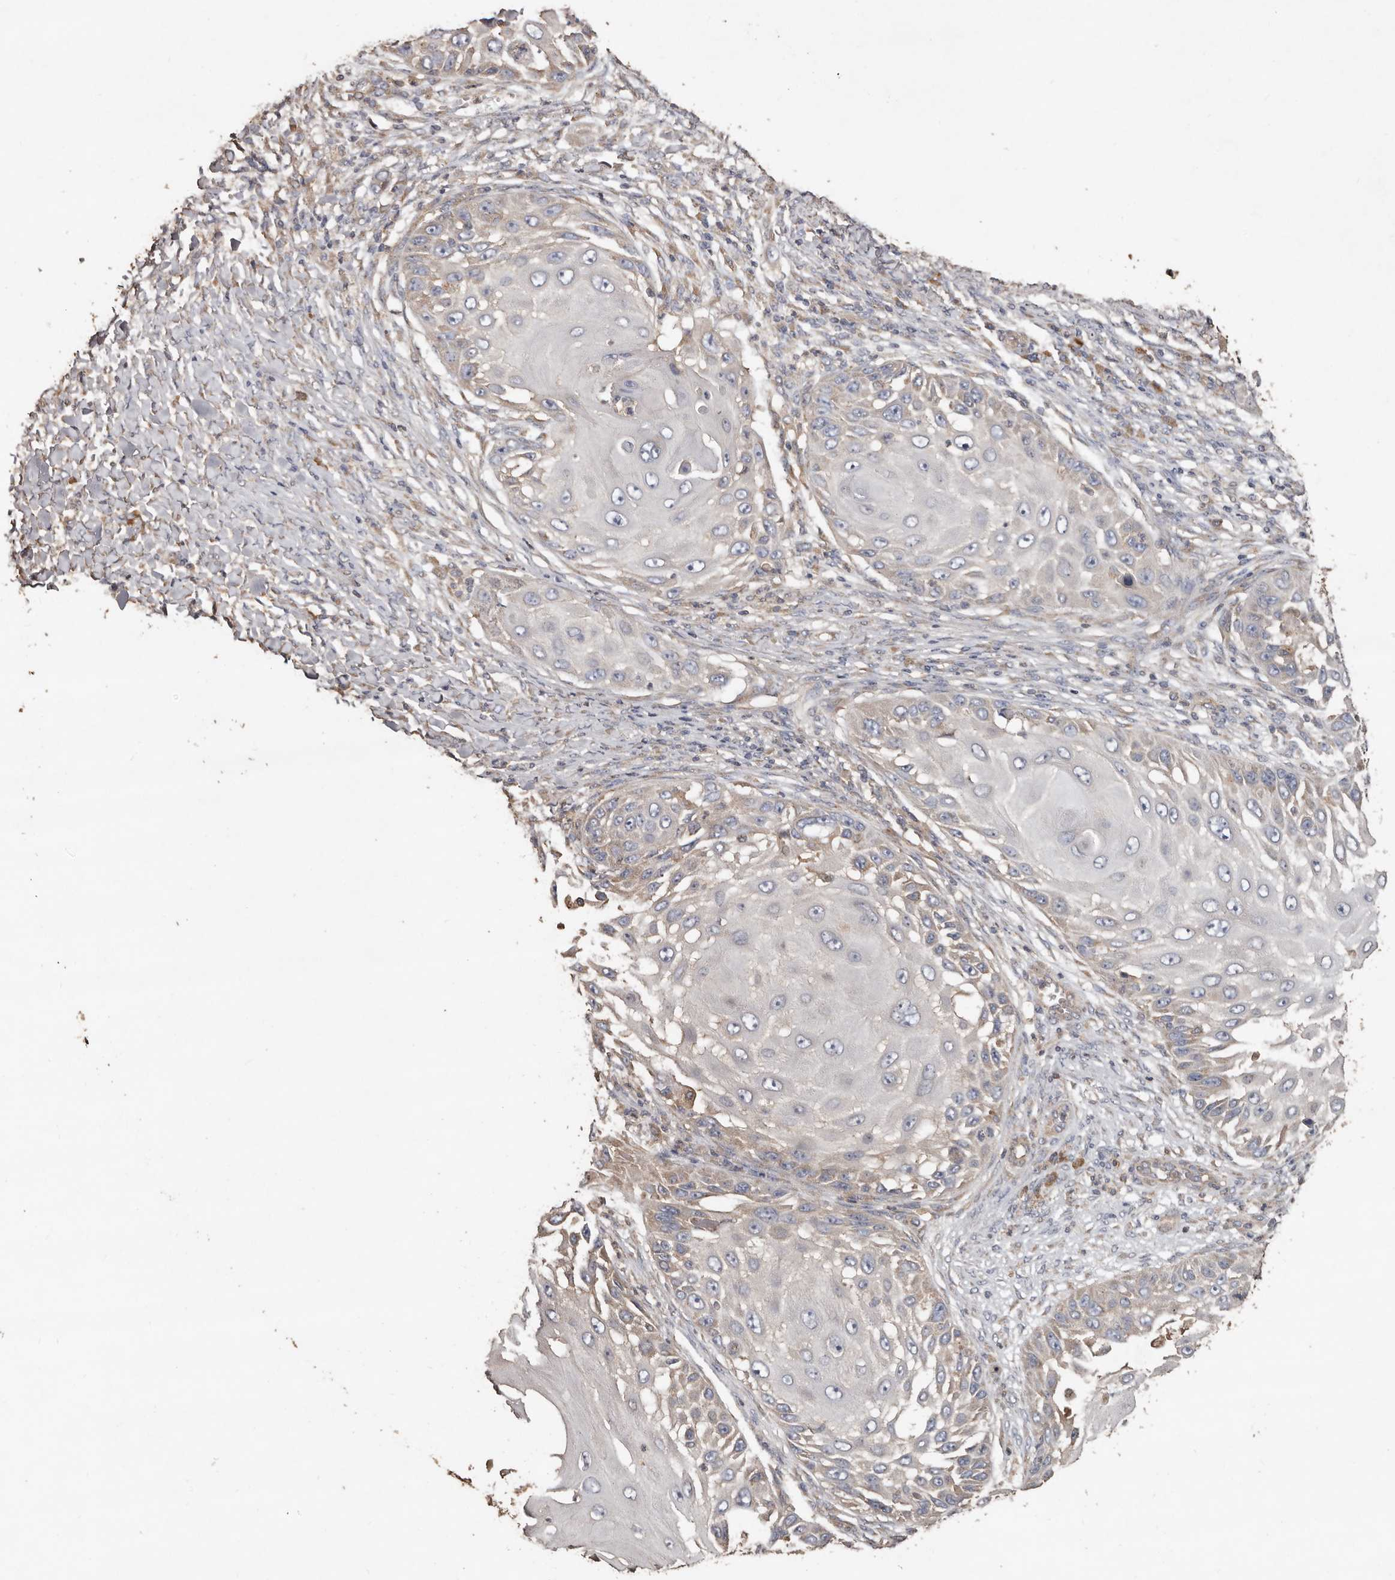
{"staining": {"intensity": "negative", "quantity": "none", "location": "none"}, "tissue": "skin cancer", "cell_type": "Tumor cells", "image_type": "cancer", "snomed": [{"axis": "morphology", "description": "Squamous cell carcinoma, NOS"}, {"axis": "topography", "description": "Skin"}], "caption": "Immunohistochemistry image of squamous cell carcinoma (skin) stained for a protein (brown), which displays no staining in tumor cells. (DAB (3,3'-diaminobenzidine) immunohistochemistry (IHC), high magnification).", "gene": "FLCN", "patient": {"sex": "female", "age": 44}}